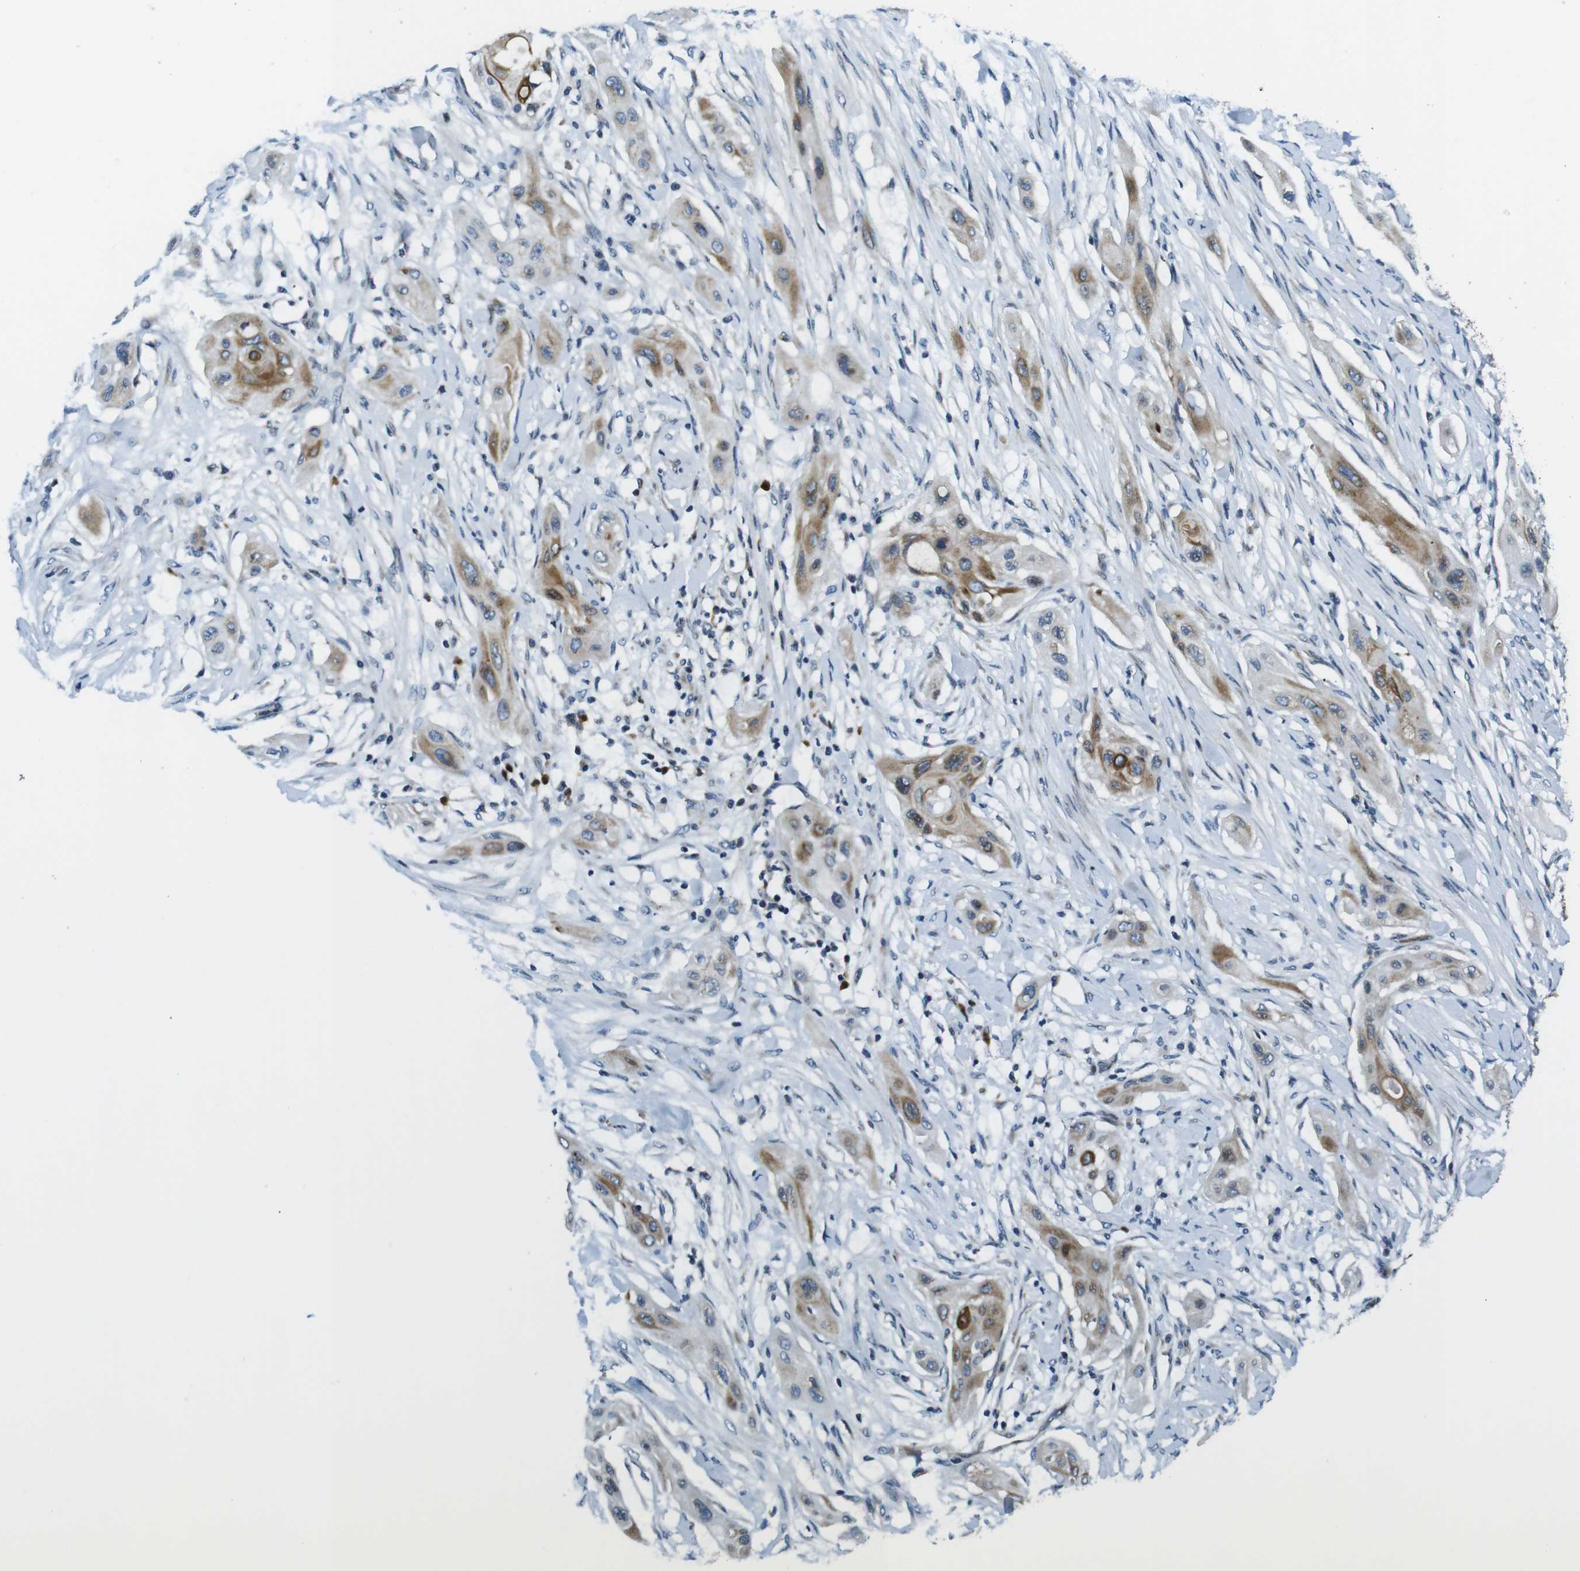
{"staining": {"intensity": "moderate", "quantity": "25%-75%", "location": "cytoplasmic/membranous"}, "tissue": "lung cancer", "cell_type": "Tumor cells", "image_type": "cancer", "snomed": [{"axis": "morphology", "description": "Squamous cell carcinoma, NOS"}, {"axis": "topography", "description": "Lung"}], "caption": "Squamous cell carcinoma (lung) stained with immunohistochemistry displays moderate cytoplasmic/membranous expression in about 25%-75% of tumor cells.", "gene": "ZDHHC3", "patient": {"sex": "female", "age": 47}}